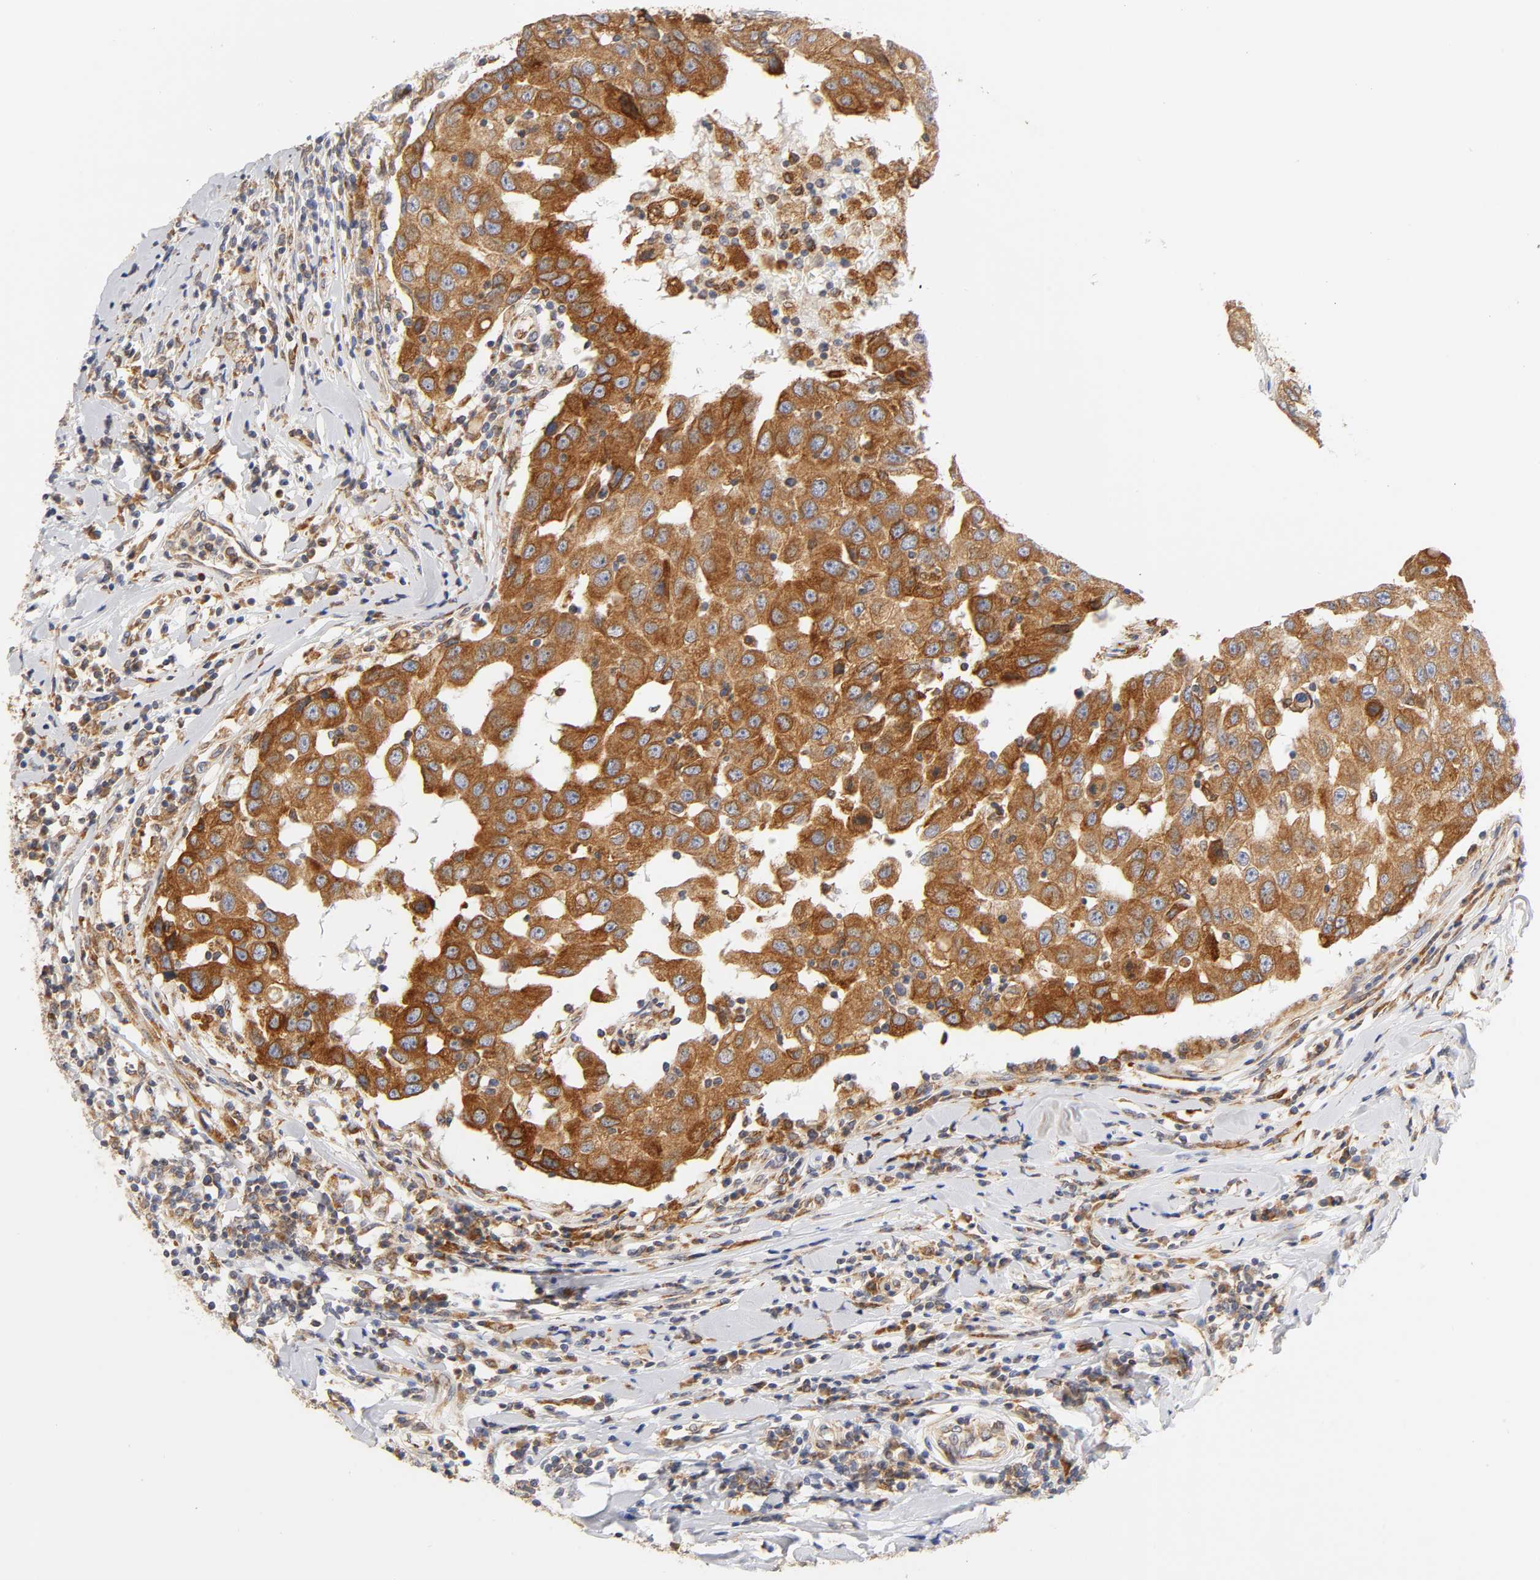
{"staining": {"intensity": "strong", "quantity": ">75%", "location": "cytoplasmic/membranous"}, "tissue": "breast cancer", "cell_type": "Tumor cells", "image_type": "cancer", "snomed": [{"axis": "morphology", "description": "Duct carcinoma"}, {"axis": "topography", "description": "Breast"}], "caption": "Intraductal carcinoma (breast) tissue displays strong cytoplasmic/membranous positivity in approximately >75% of tumor cells", "gene": "POR", "patient": {"sex": "female", "age": 27}}